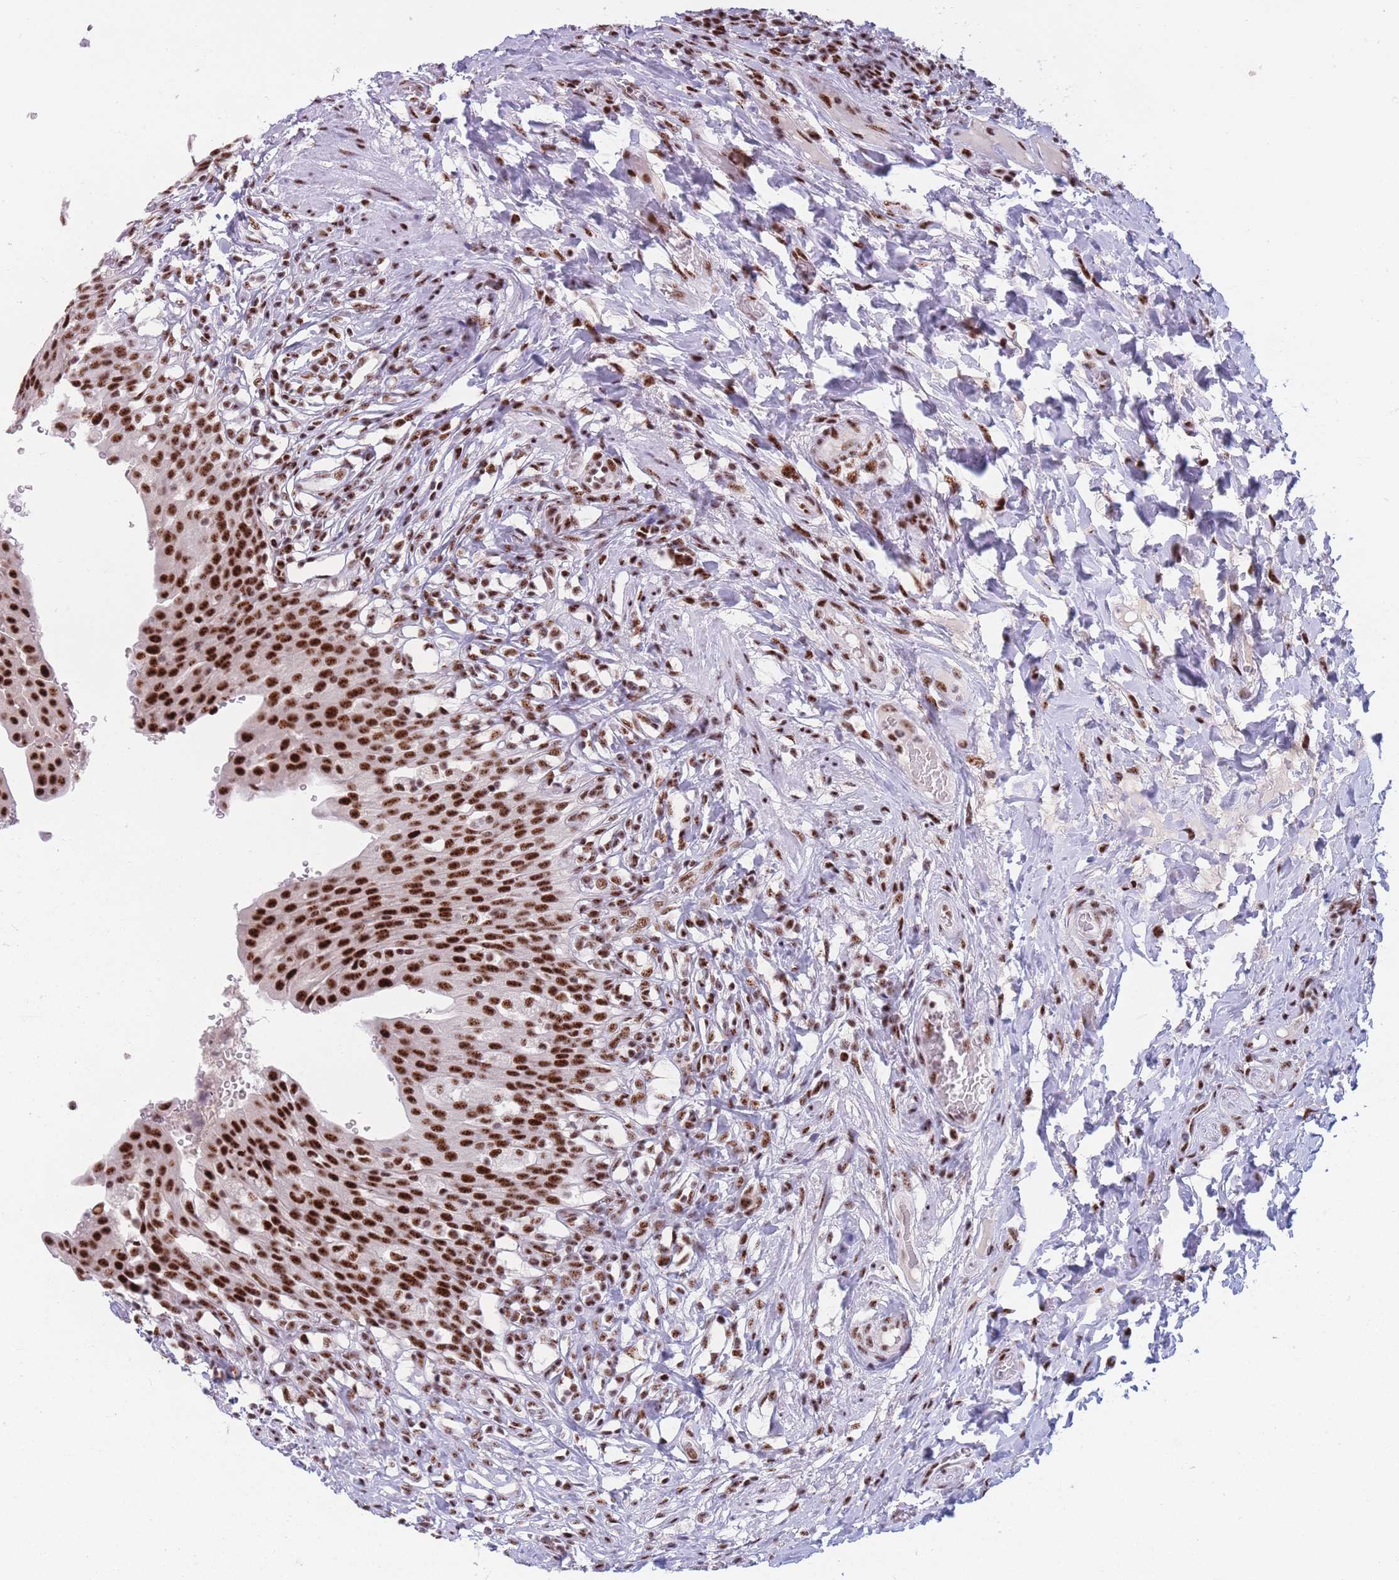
{"staining": {"intensity": "strong", "quantity": ">75%", "location": "nuclear"}, "tissue": "urinary bladder", "cell_type": "Urothelial cells", "image_type": "normal", "snomed": [{"axis": "morphology", "description": "Normal tissue, NOS"}, {"axis": "morphology", "description": "Inflammation, NOS"}, {"axis": "topography", "description": "Urinary bladder"}], "caption": "This image demonstrates immunohistochemistry staining of normal urinary bladder, with high strong nuclear positivity in about >75% of urothelial cells.", "gene": "TMEM35B", "patient": {"sex": "male", "age": 64}}